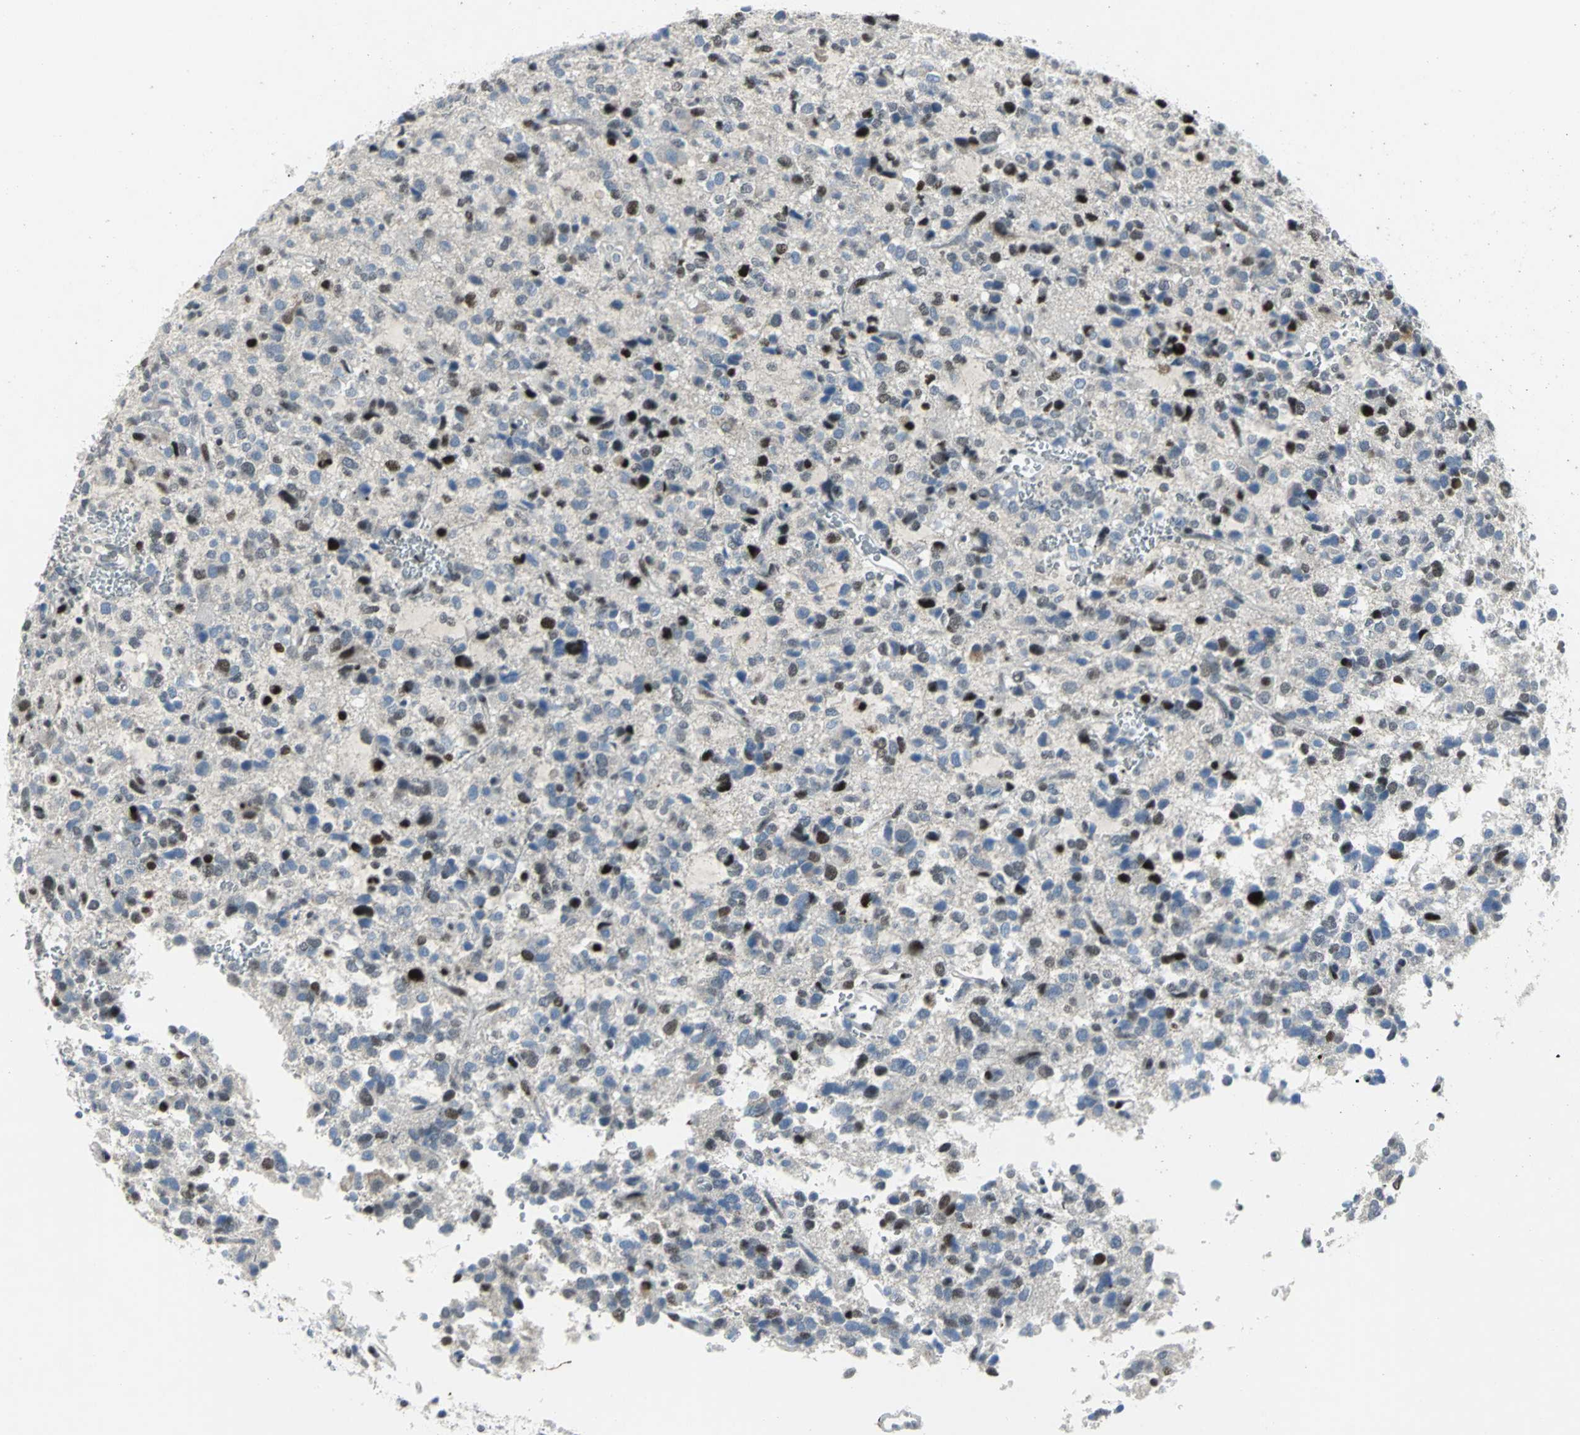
{"staining": {"intensity": "strong", "quantity": "<25%", "location": "nuclear"}, "tissue": "glioma", "cell_type": "Tumor cells", "image_type": "cancer", "snomed": [{"axis": "morphology", "description": "Glioma, malignant, High grade"}, {"axis": "topography", "description": "Brain"}], "caption": "Glioma was stained to show a protein in brown. There is medium levels of strong nuclear staining in approximately <25% of tumor cells.", "gene": "RPA1", "patient": {"sex": "male", "age": 47}}